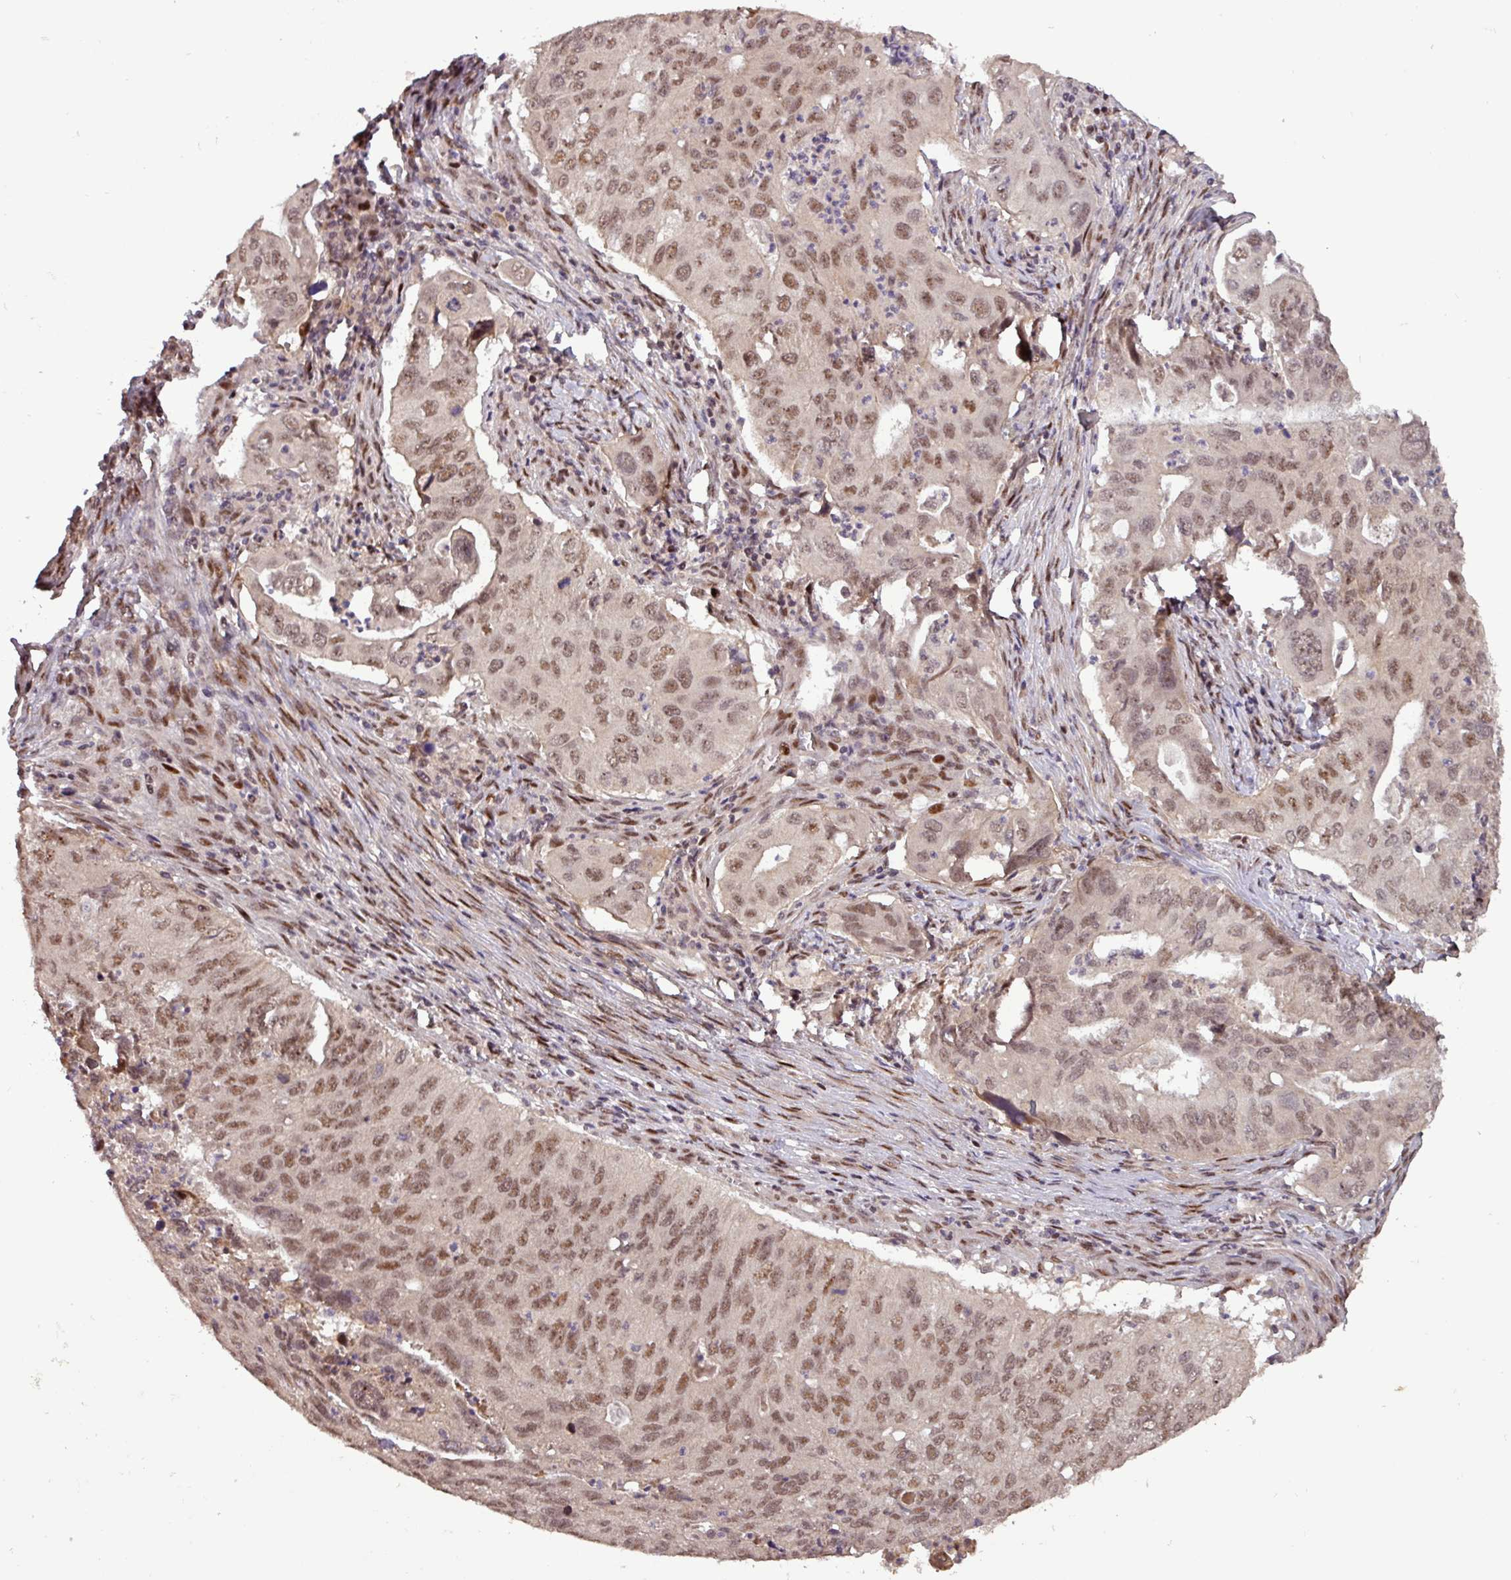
{"staining": {"intensity": "moderate", "quantity": ">75%", "location": "nuclear"}, "tissue": "lung cancer", "cell_type": "Tumor cells", "image_type": "cancer", "snomed": [{"axis": "morphology", "description": "Adenocarcinoma, NOS"}, {"axis": "topography", "description": "Lung"}], "caption": "This is an image of immunohistochemistry (IHC) staining of lung cancer, which shows moderate expression in the nuclear of tumor cells.", "gene": "SLC22A24", "patient": {"sex": "male", "age": 48}}